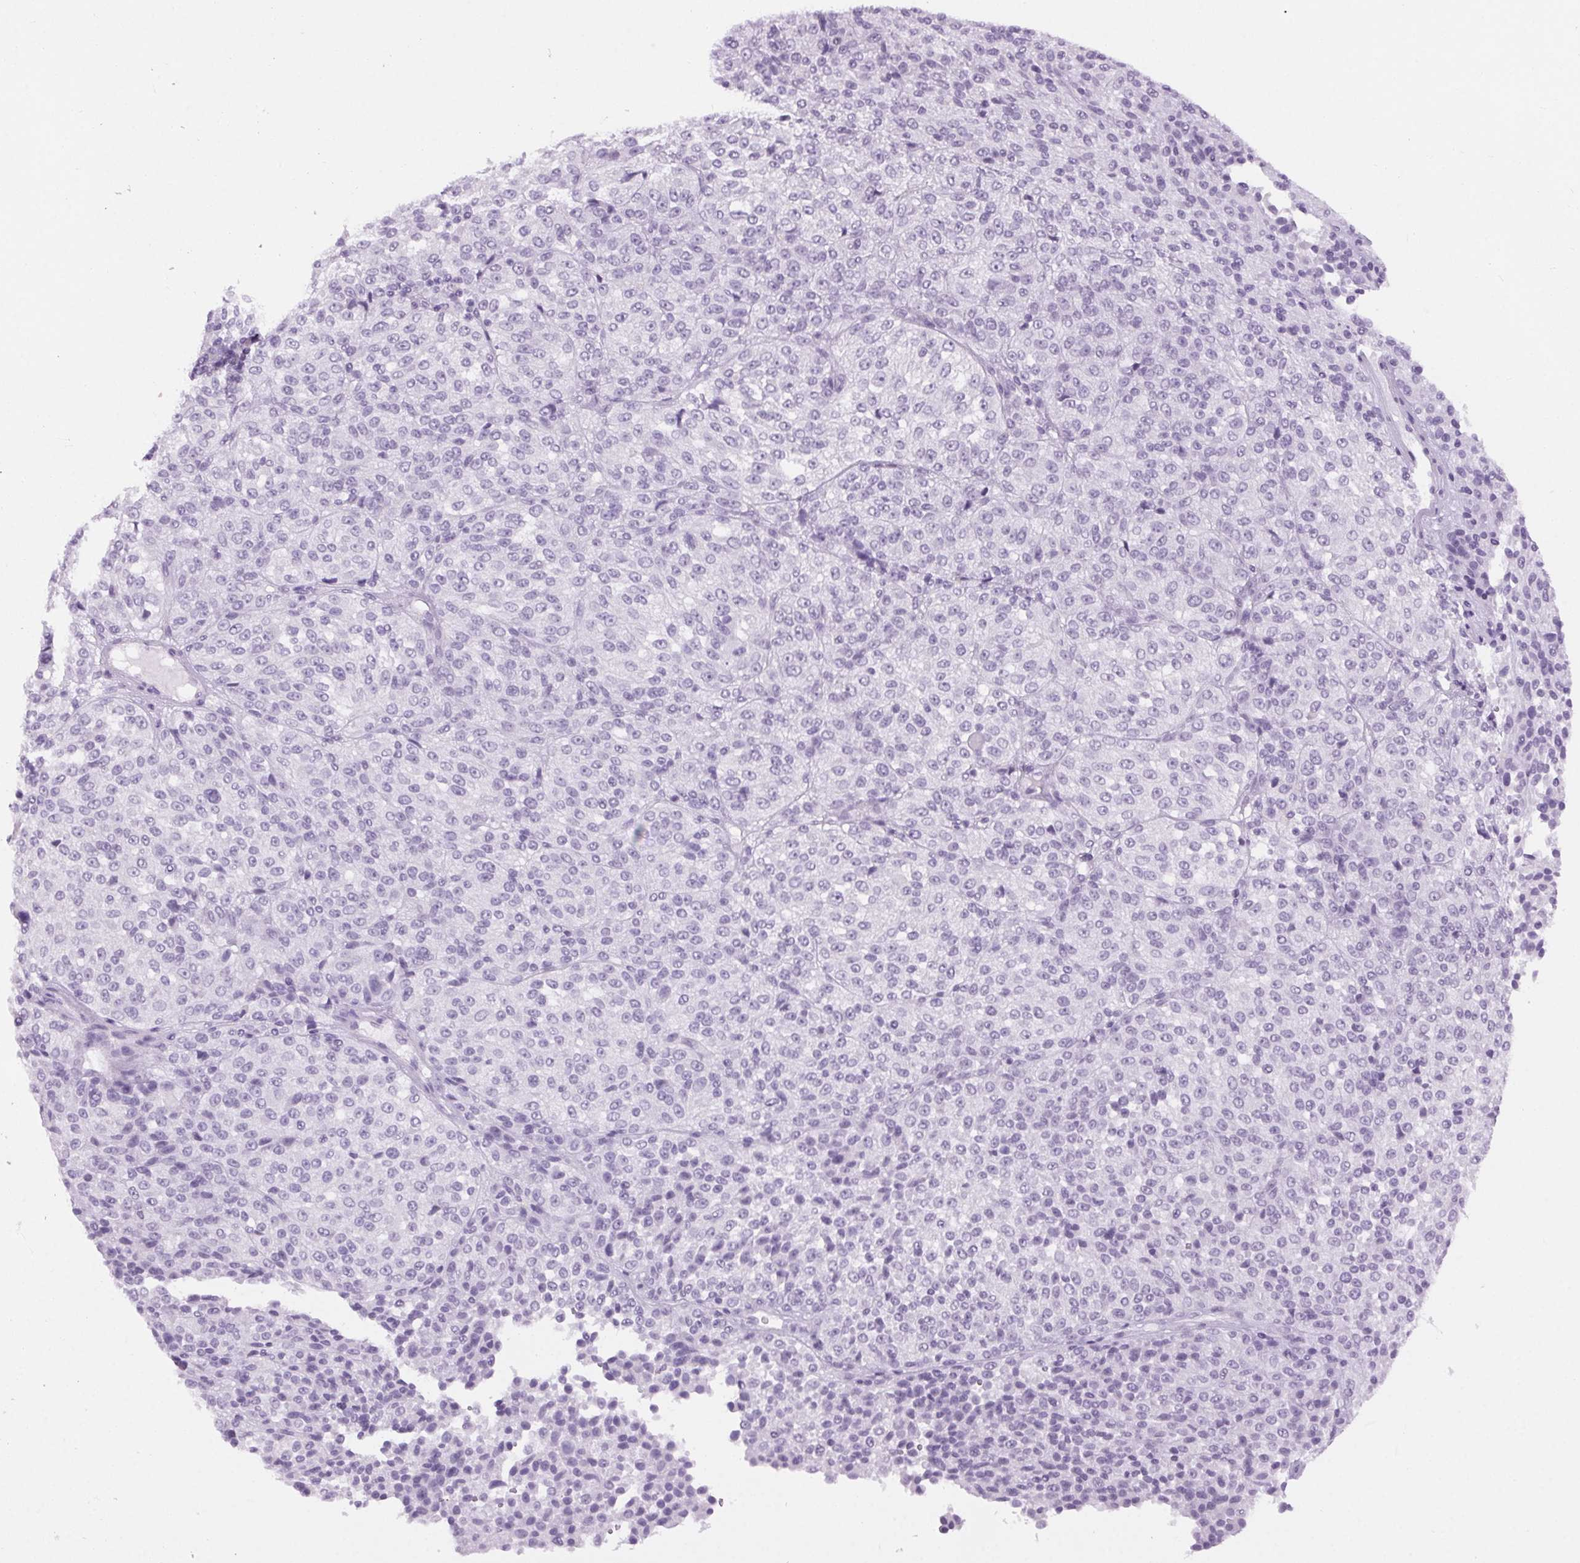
{"staining": {"intensity": "negative", "quantity": "none", "location": "none"}, "tissue": "melanoma", "cell_type": "Tumor cells", "image_type": "cancer", "snomed": [{"axis": "morphology", "description": "Malignant melanoma, Metastatic site"}, {"axis": "topography", "description": "Brain"}], "caption": "Melanoma was stained to show a protein in brown. There is no significant expression in tumor cells.", "gene": "BEND2", "patient": {"sex": "female", "age": 56}}